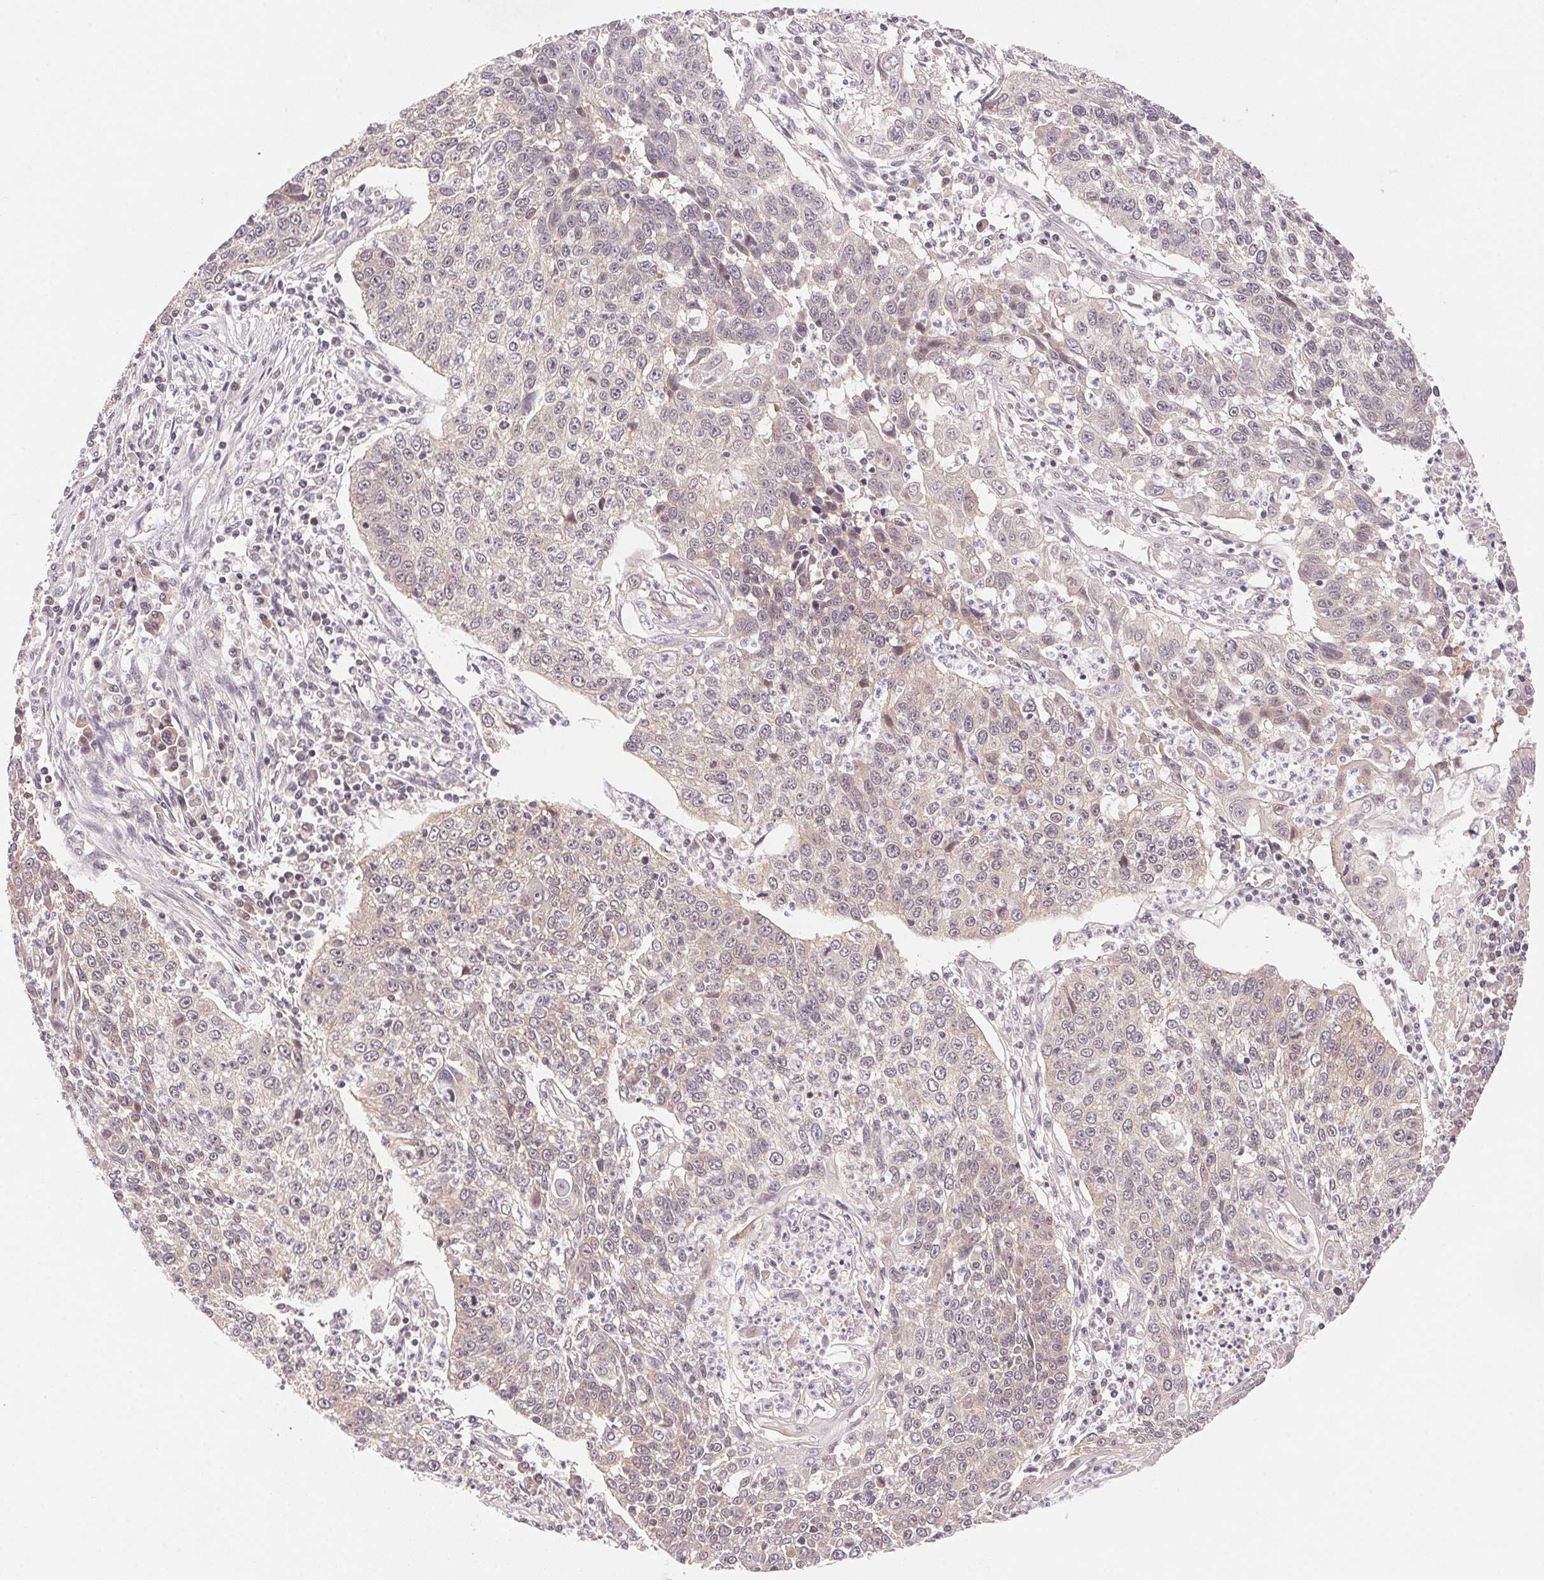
{"staining": {"intensity": "weak", "quantity": "<25%", "location": "cytoplasmic/membranous"}, "tissue": "lung cancer", "cell_type": "Tumor cells", "image_type": "cancer", "snomed": [{"axis": "morphology", "description": "Squamous cell carcinoma, NOS"}, {"axis": "morphology", "description": "Squamous cell carcinoma, metastatic, NOS"}, {"axis": "topography", "description": "Lung"}, {"axis": "topography", "description": "Pleura, NOS"}], "caption": "An IHC histopathology image of lung cancer is shown. There is no staining in tumor cells of lung cancer.", "gene": "BNIP5", "patient": {"sex": "male", "age": 72}}